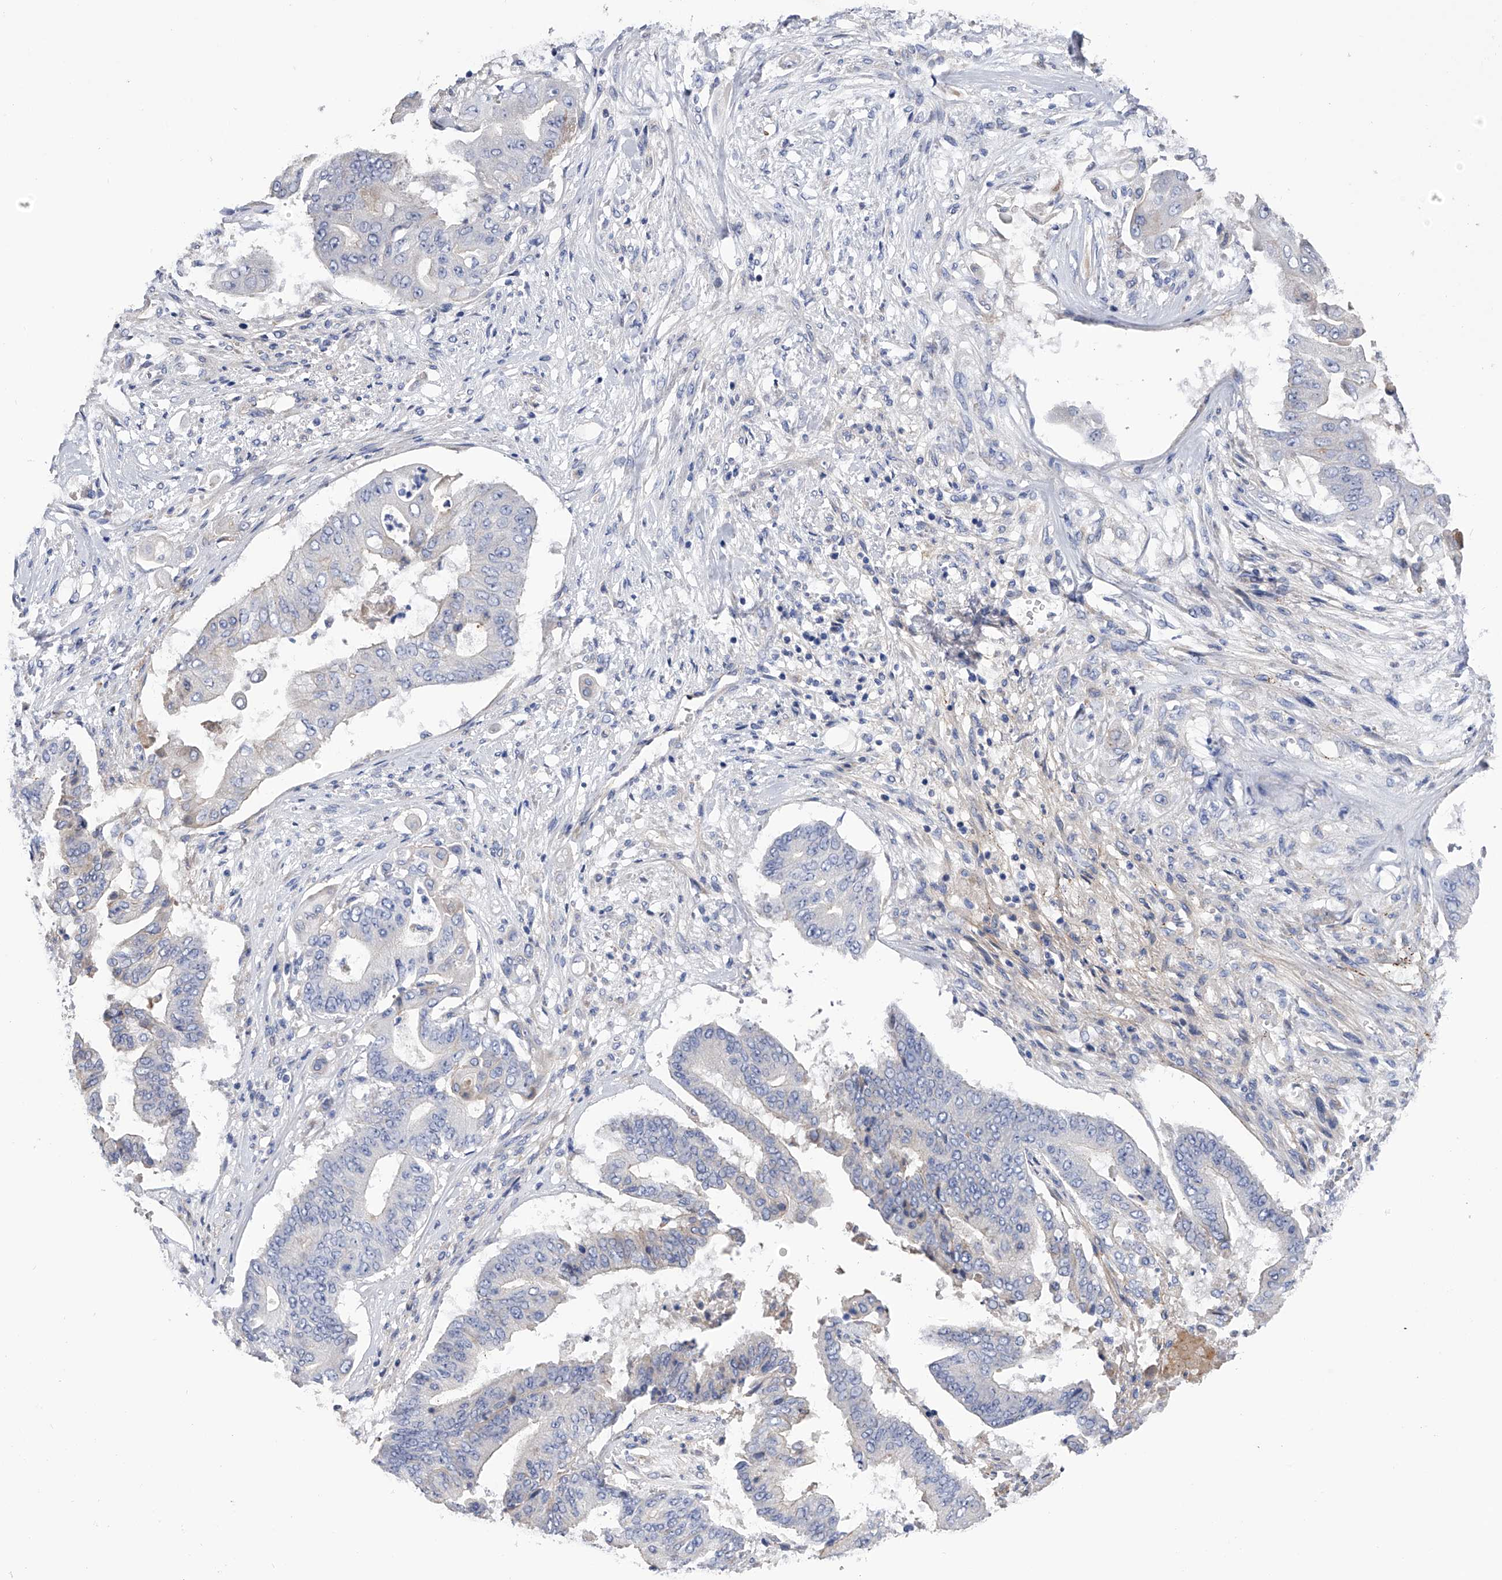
{"staining": {"intensity": "negative", "quantity": "none", "location": "none"}, "tissue": "pancreatic cancer", "cell_type": "Tumor cells", "image_type": "cancer", "snomed": [{"axis": "morphology", "description": "Adenocarcinoma, NOS"}, {"axis": "topography", "description": "Pancreas"}], "caption": "A histopathology image of adenocarcinoma (pancreatic) stained for a protein reveals no brown staining in tumor cells.", "gene": "RWDD2A", "patient": {"sex": "female", "age": 77}}